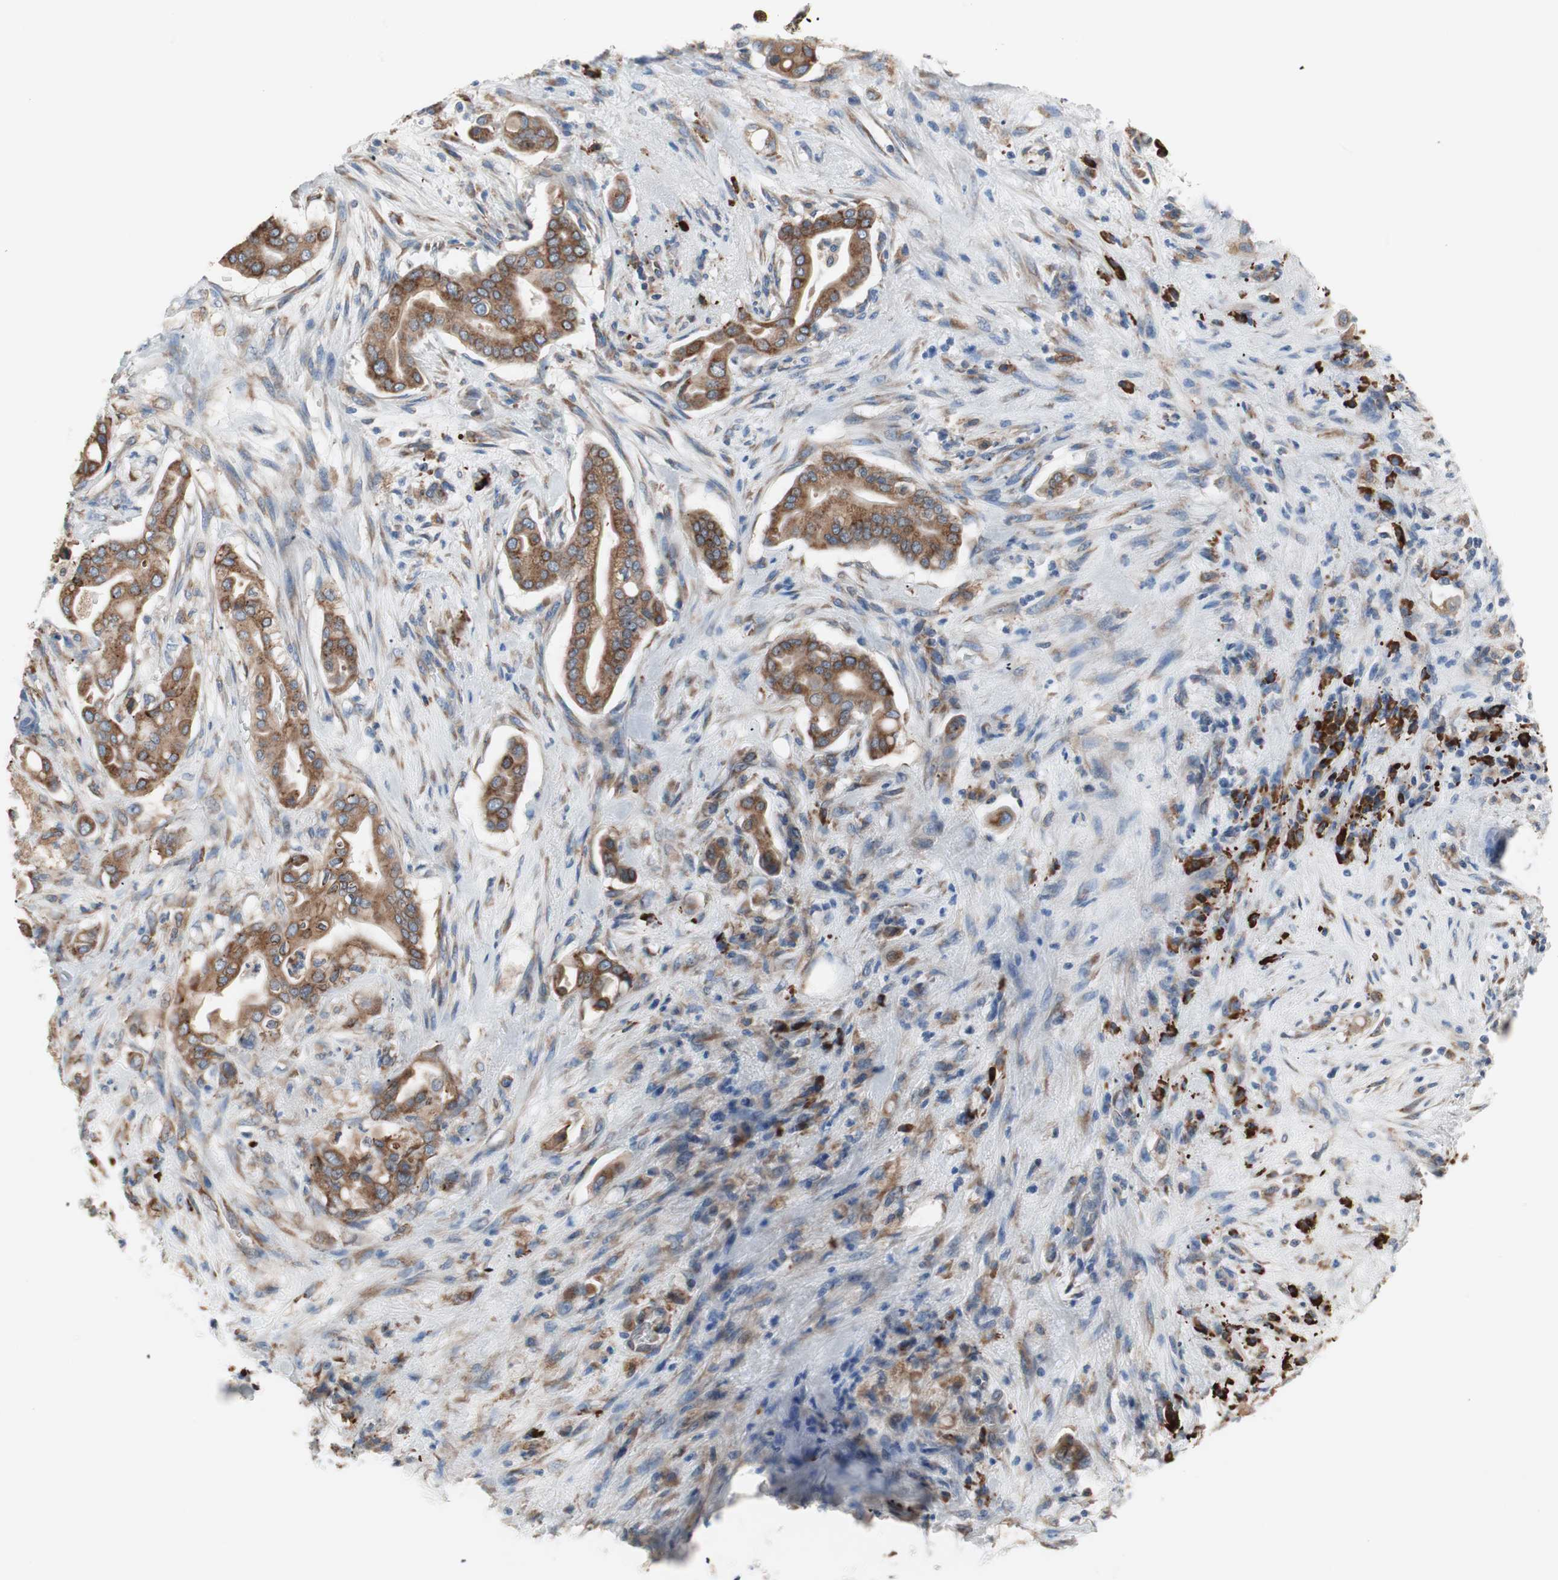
{"staining": {"intensity": "moderate", "quantity": ">75%", "location": "cytoplasmic/membranous"}, "tissue": "liver cancer", "cell_type": "Tumor cells", "image_type": "cancer", "snomed": [{"axis": "morphology", "description": "Cholangiocarcinoma"}, {"axis": "topography", "description": "Liver"}], "caption": "Immunohistochemistry photomicrograph of neoplastic tissue: cholangiocarcinoma (liver) stained using IHC shows medium levels of moderate protein expression localized specifically in the cytoplasmic/membranous of tumor cells, appearing as a cytoplasmic/membranous brown color.", "gene": "SLC27A4", "patient": {"sex": "female", "age": 68}}